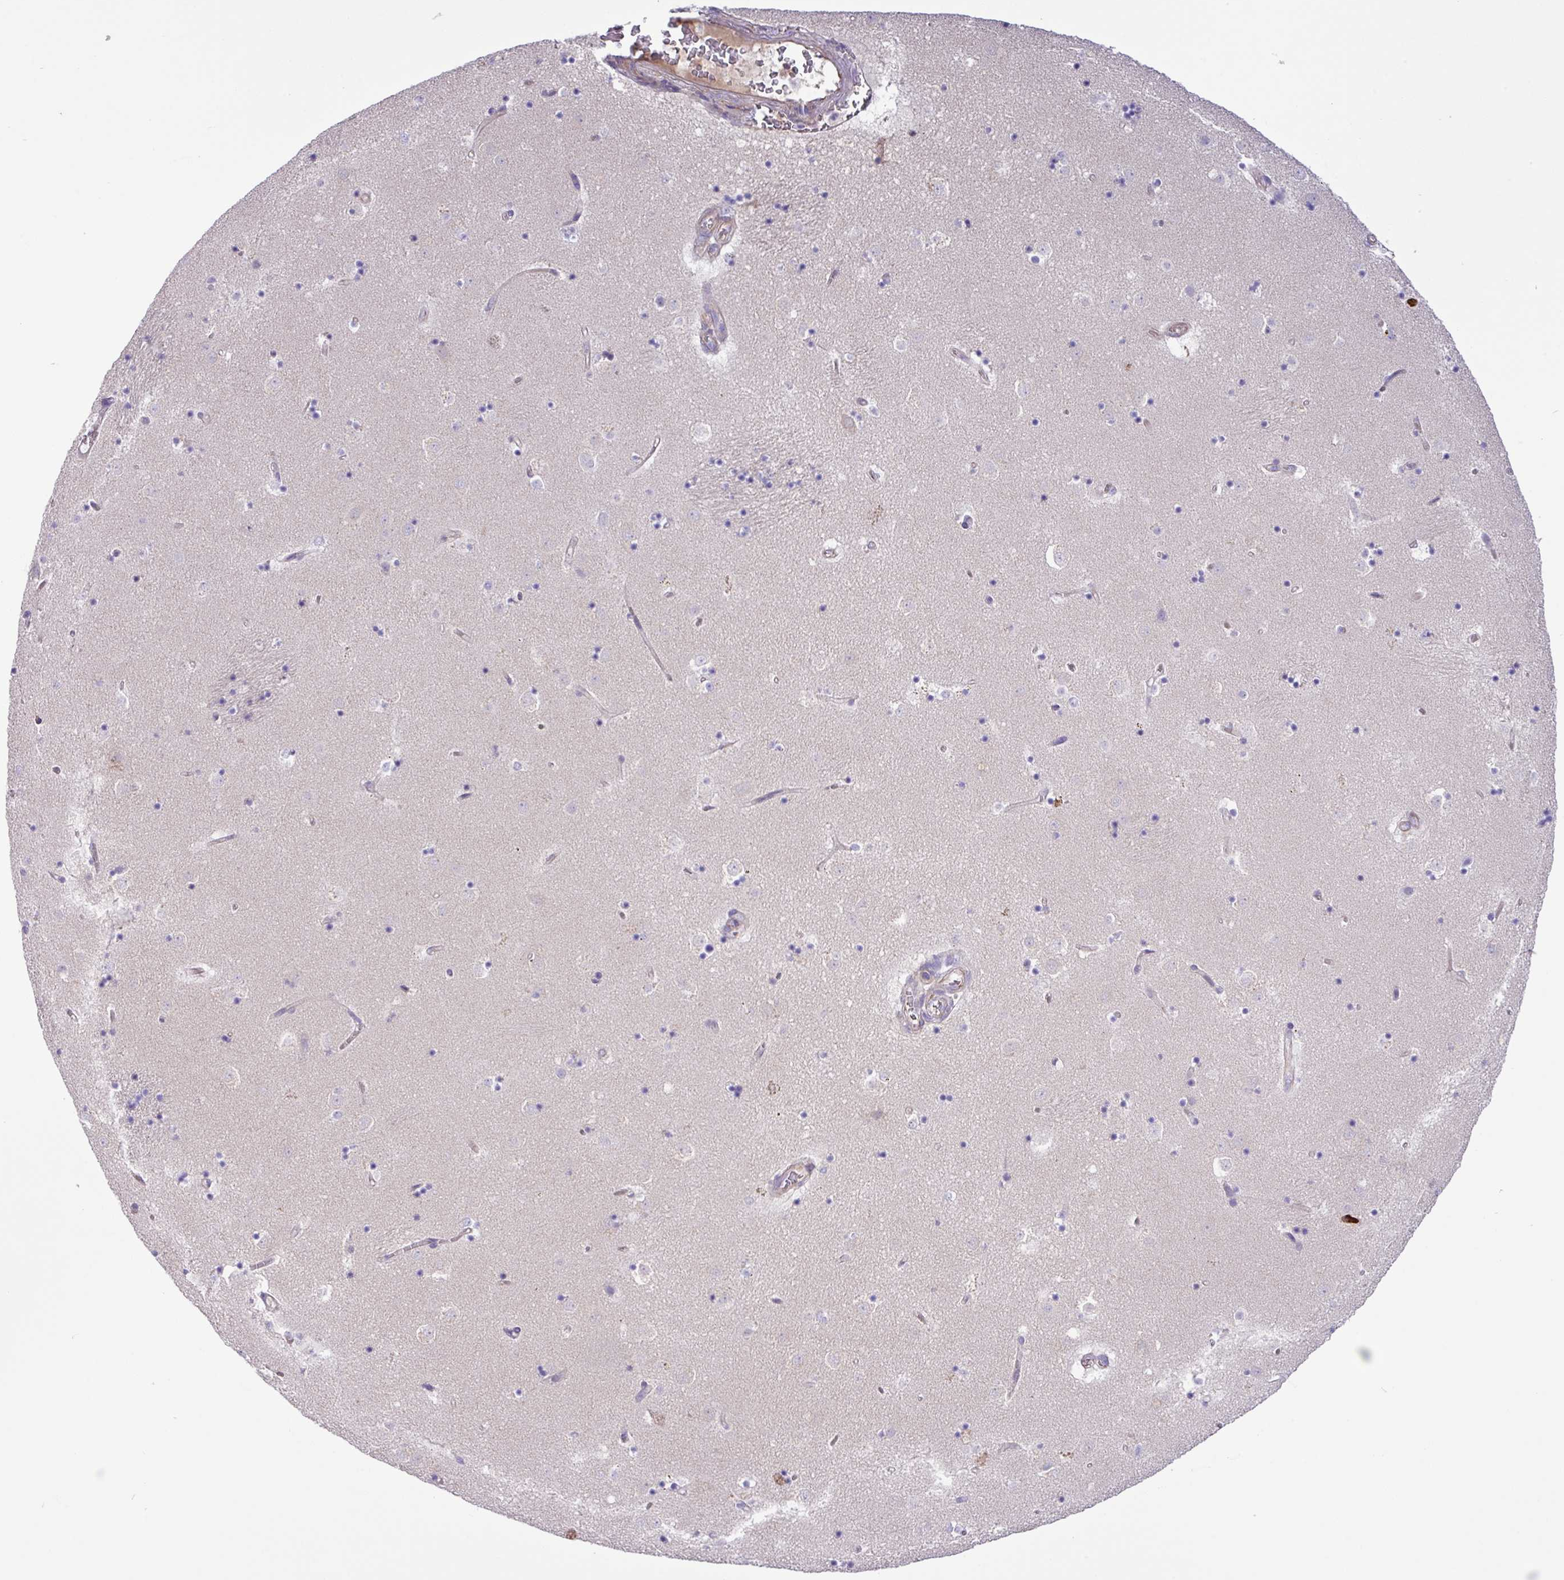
{"staining": {"intensity": "negative", "quantity": "none", "location": "none"}, "tissue": "caudate", "cell_type": "Glial cells", "image_type": "normal", "snomed": [{"axis": "morphology", "description": "Normal tissue, NOS"}, {"axis": "topography", "description": "Lateral ventricle wall"}], "caption": "High power microscopy micrograph of an immunohistochemistry (IHC) histopathology image of normal caudate, revealing no significant expression in glial cells.", "gene": "MRM2", "patient": {"sex": "male", "age": 58}}